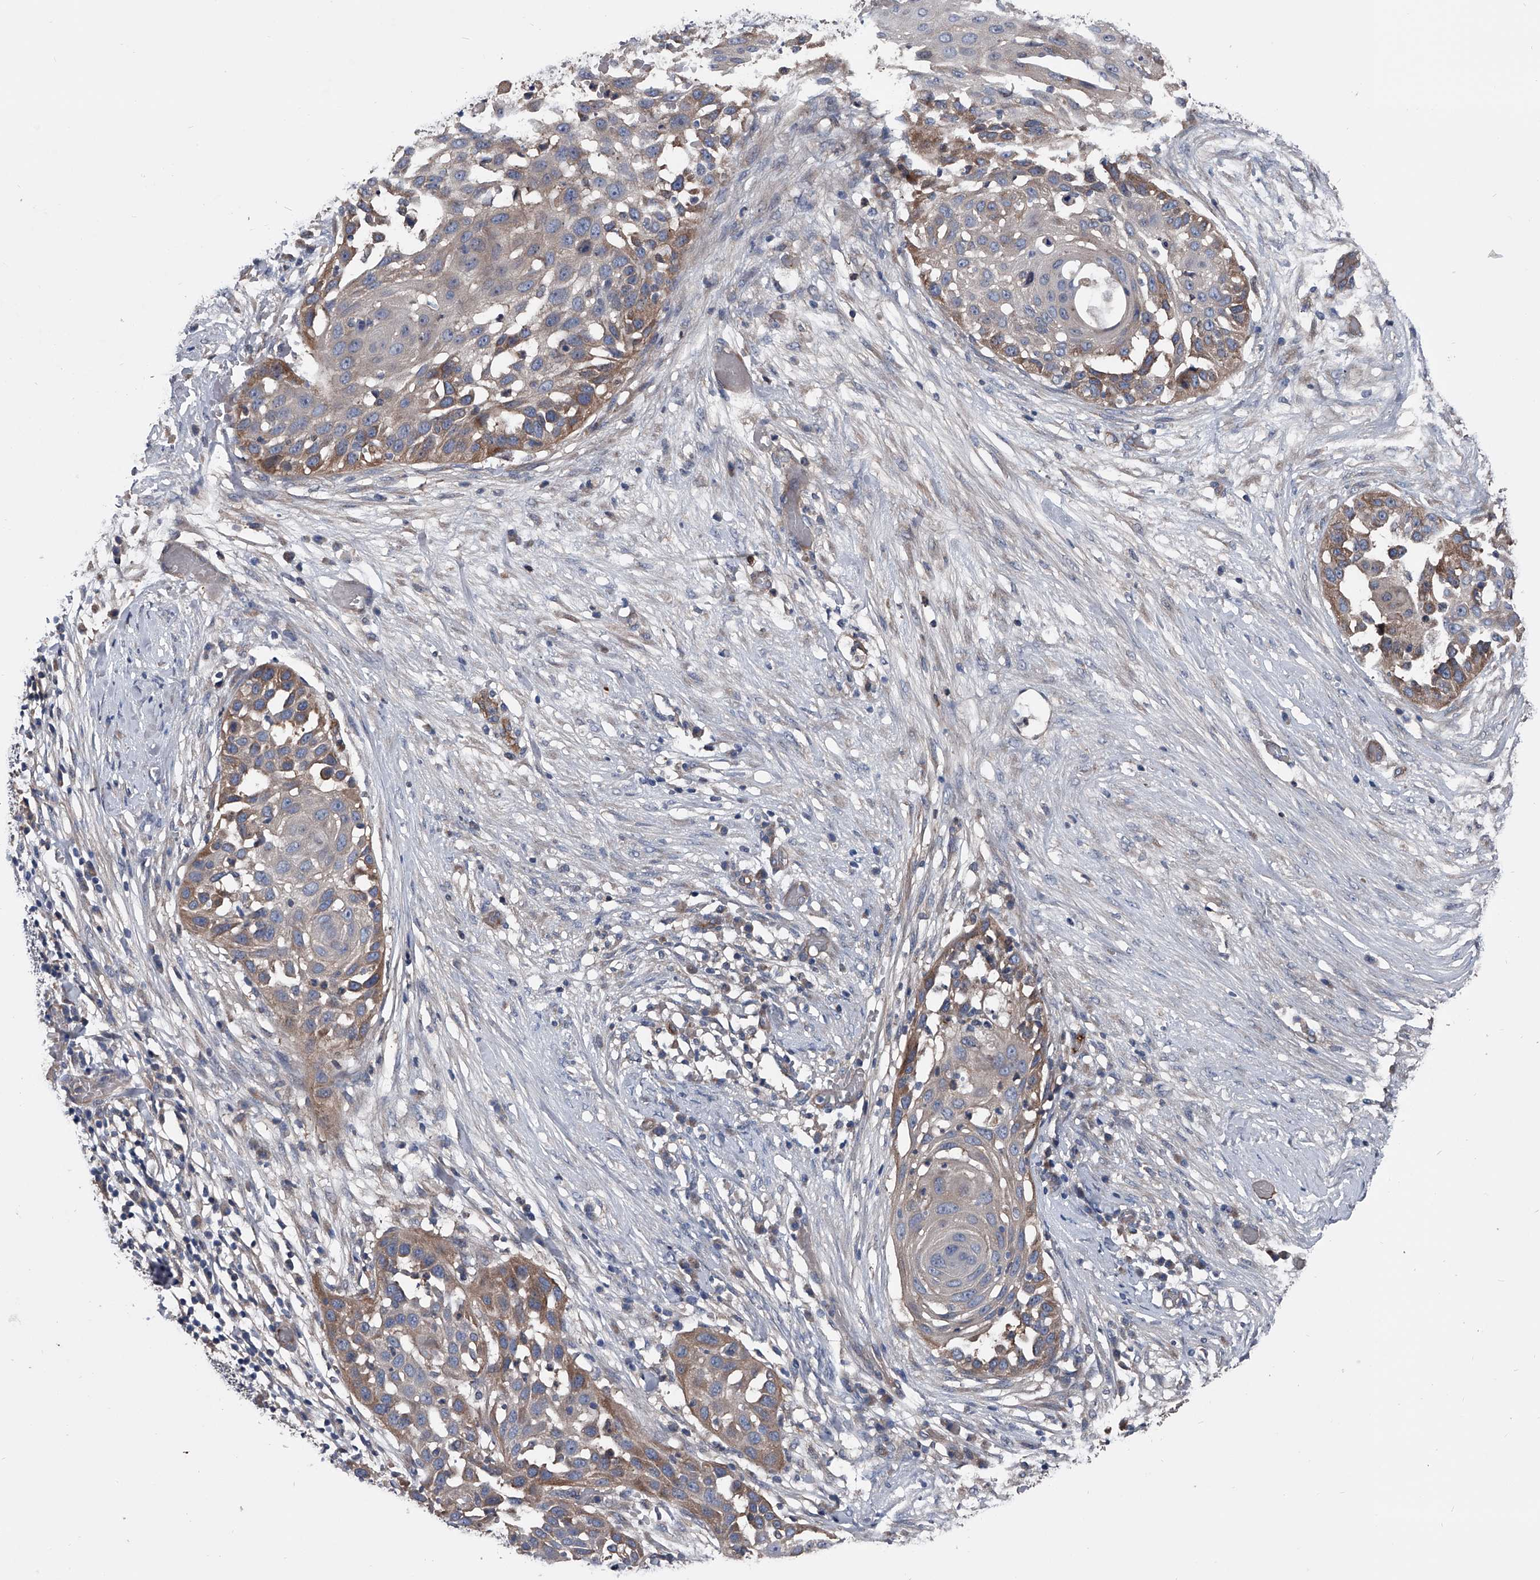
{"staining": {"intensity": "moderate", "quantity": "25%-75%", "location": "cytoplasmic/membranous"}, "tissue": "skin cancer", "cell_type": "Tumor cells", "image_type": "cancer", "snomed": [{"axis": "morphology", "description": "Squamous cell carcinoma, NOS"}, {"axis": "topography", "description": "Skin"}], "caption": "An immunohistochemistry photomicrograph of neoplastic tissue is shown. Protein staining in brown shows moderate cytoplasmic/membranous positivity in skin squamous cell carcinoma within tumor cells. (DAB IHC with brightfield microscopy, high magnification).", "gene": "KIF13A", "patient": {"sex": "female", "age": 44}}